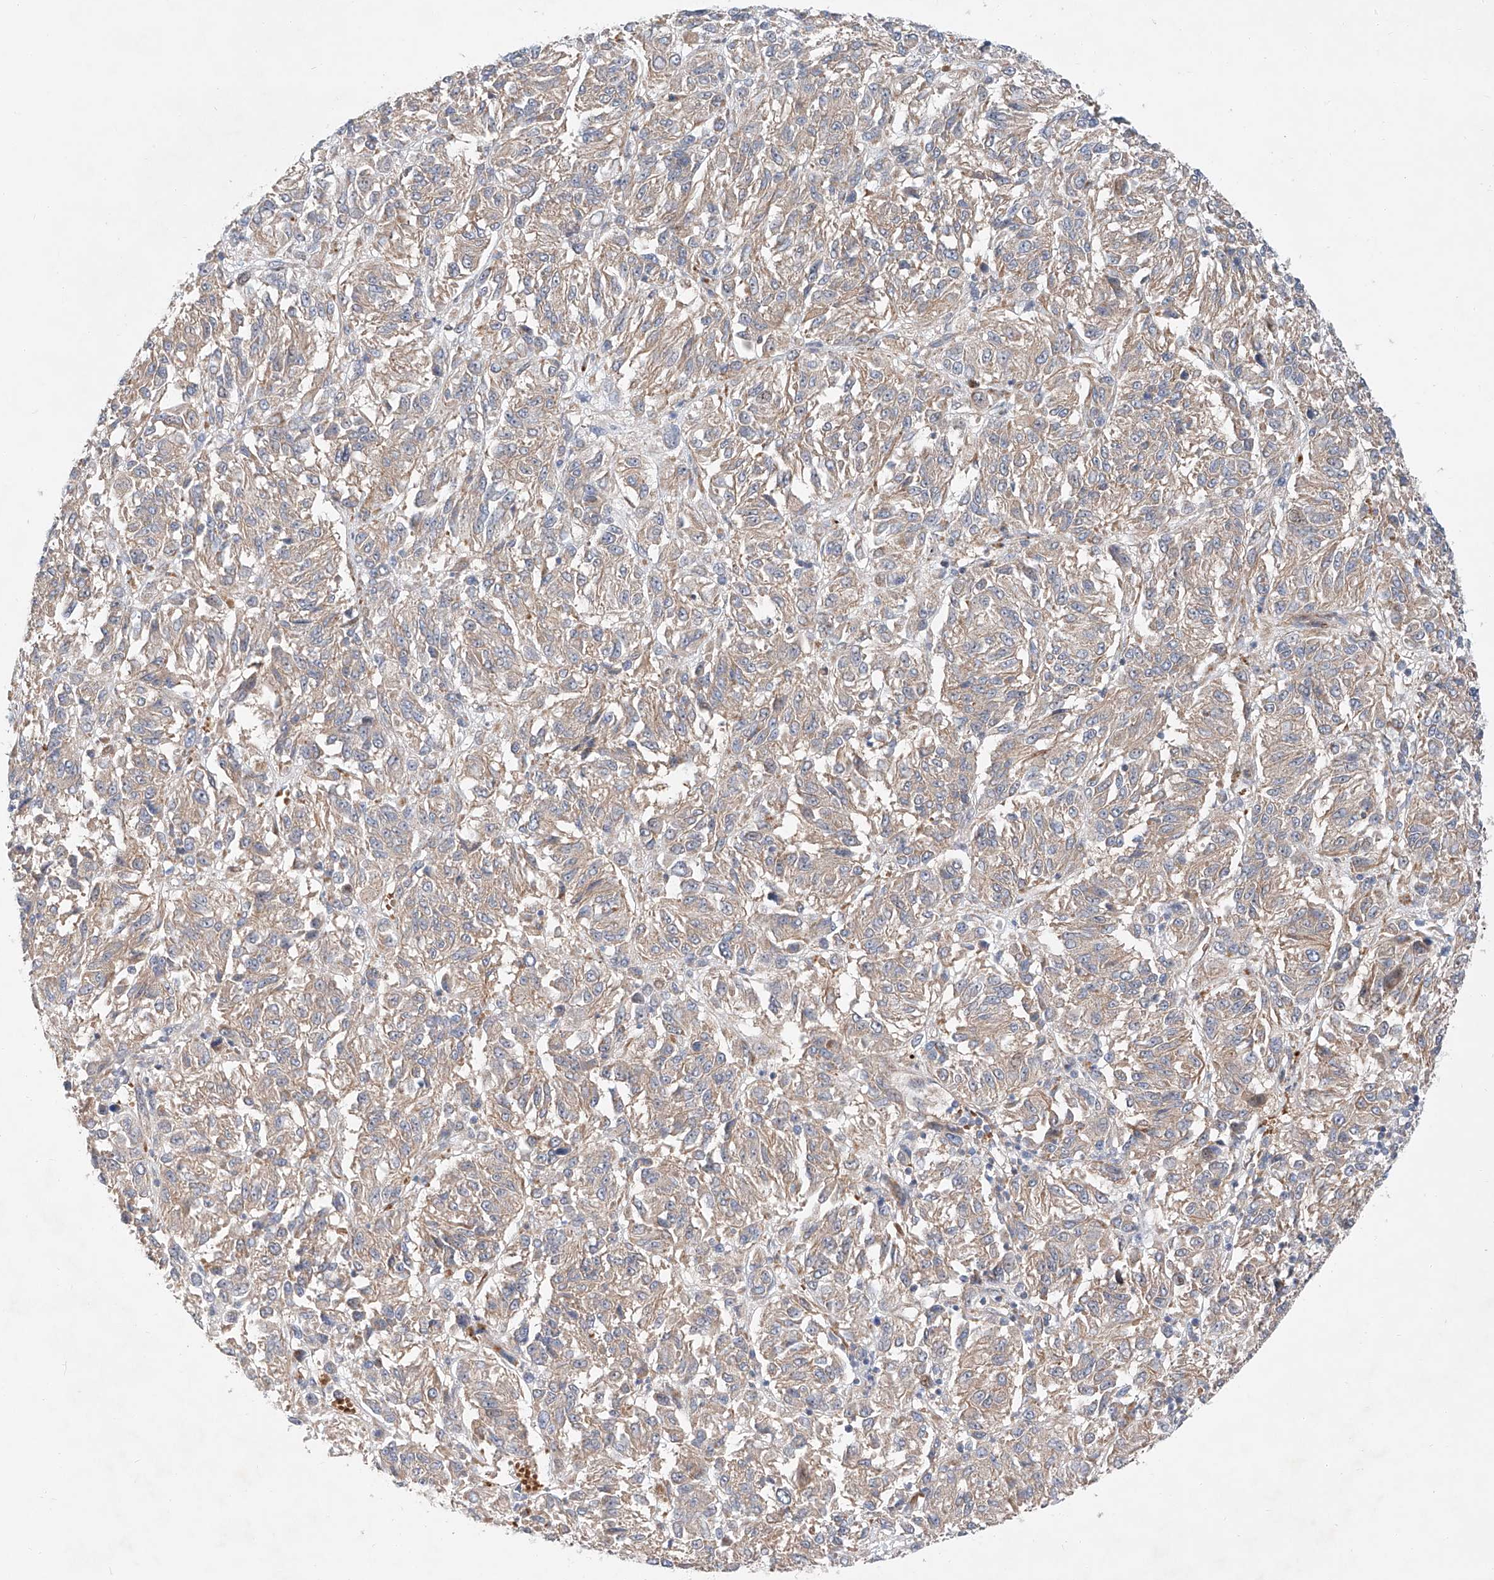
{"staining": {"intensity": "moderate", "quantity": "25%-75%", "location": "cytoplasmic/membranous"}, "tissue": "melanoma", "cell_type": "Tumor cells", "image_type": "cancer", "snomed": [{"axis": "morphology", "description": "Malignant melanoma, Metastatic site"}, {"axis": "topography", "description": "Lung"}], "caption": "Moderate cytoplasmic/membranous staining for a protein is present in about 25%-75% of tumor cells of melanoma using immunohistochemistry (IHC).", "gene": "USF3", "patient": {"sex": "male", "age": 64}}